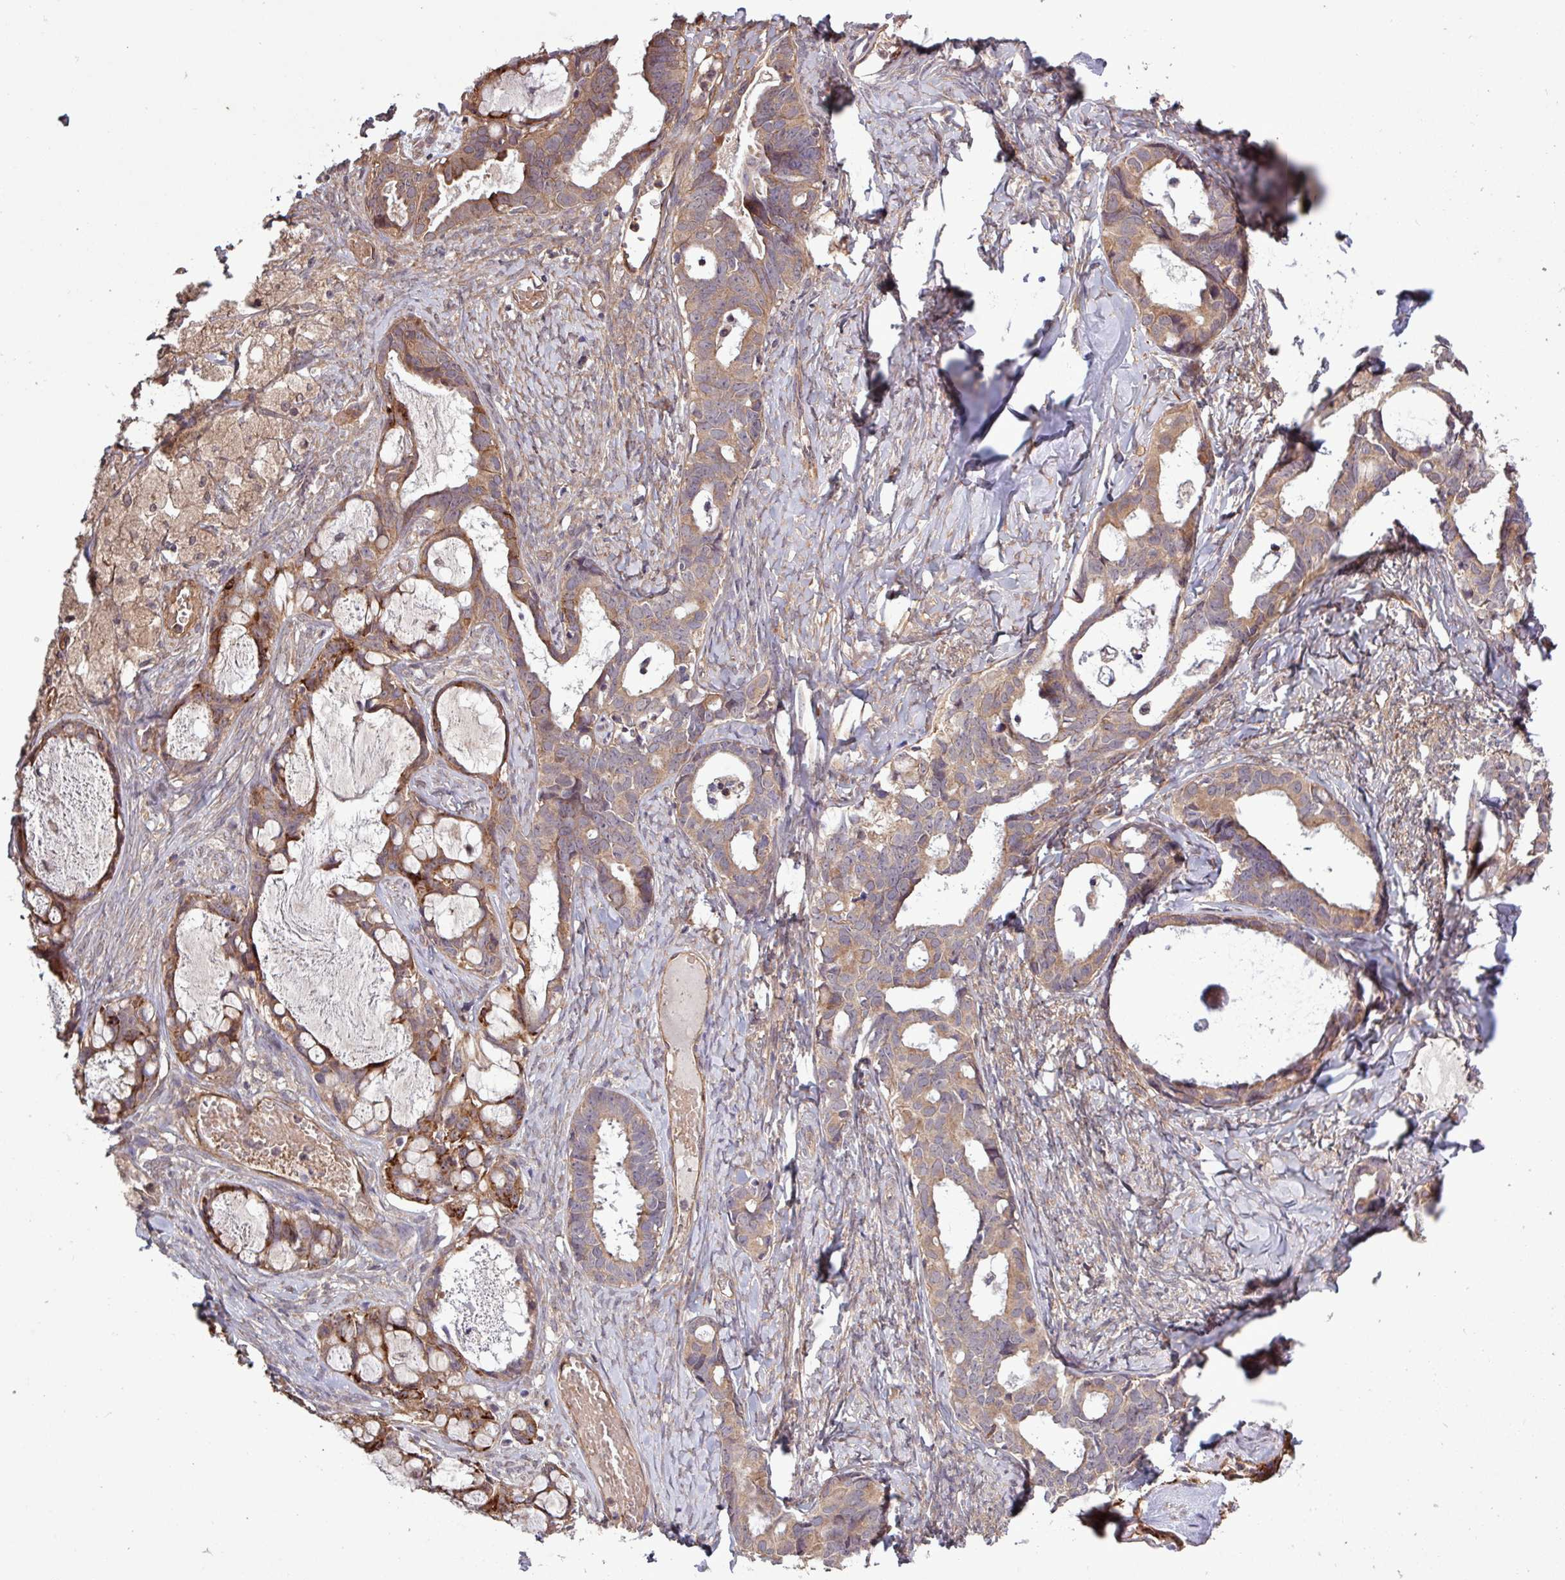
{"staining": {"intensity": "moderate", "quantity": ">75%", "location": "cytoplasmic/membranous"}, "tissue": "ovarian cancer", "cell_type": "Tumor cells", "image_type": "cancer", "snomed": [{"axis": "morphology", "description": "Cystadenocarcinoma, serous, NOS"}, {"axis": "topography", "description": "Ovary"}], "caption": "Brown immunohistochemical staining in human ovarian cancer reveals moderate cytoplasmic/membranous staining in about >75% of tumor cells.", "gene": "TRABD2A", "patient": {"sex": "female", "age": 69}}